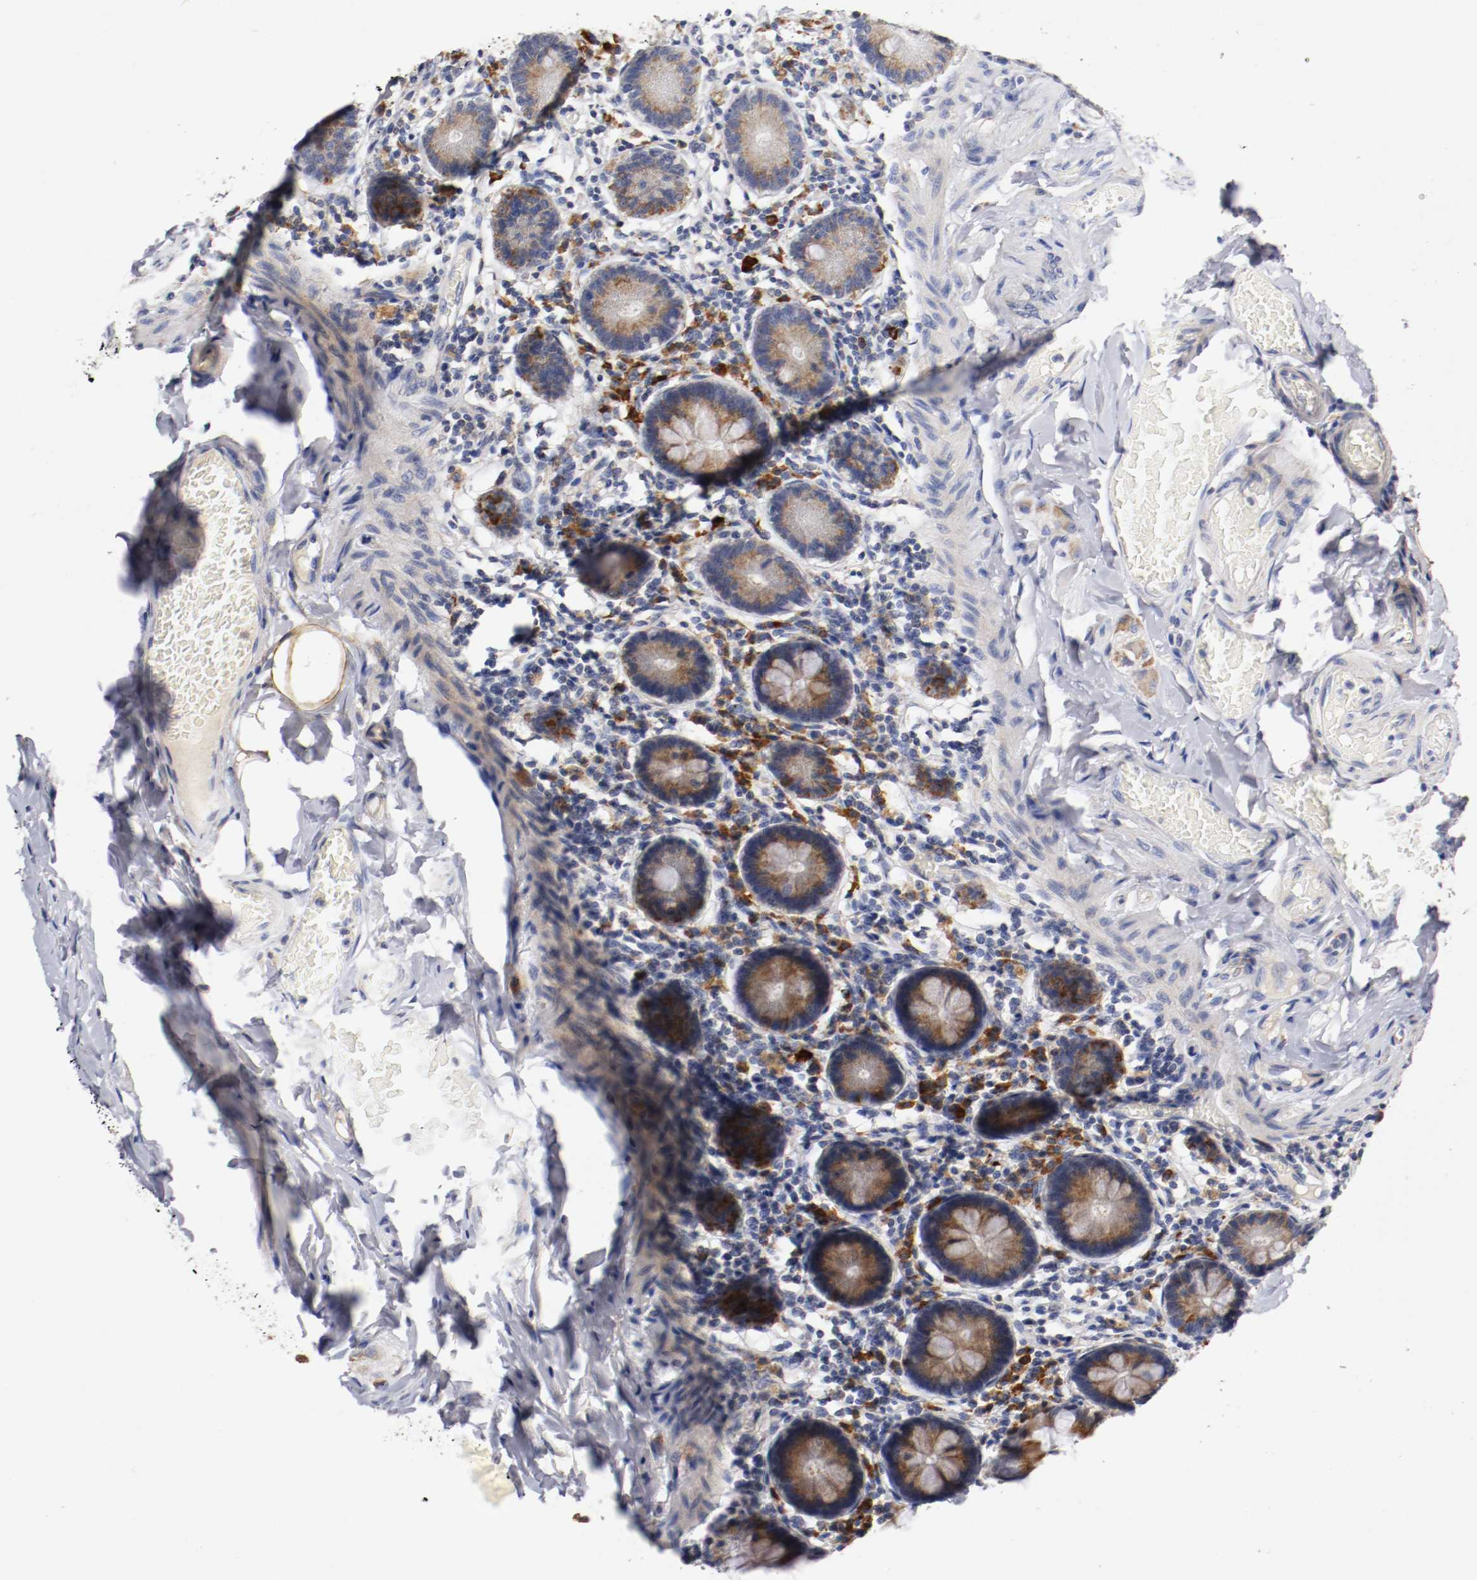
{"staining": {"intensity": "strong", "quantity": ">75%", "location": "cytoplasmic/membranous"}, "tissue": "small intestine", "cell_type": "Glandular cells", "image_type": "normal", "snomed": [{"axis": "morphology", "description": "Normal tissue, NOS"}, {"axis": "topography", "description": "Small intestine"}], "caption": "Immunohistochemistry (IHC) of benign human small intestine shows high levels of strong cytoplasmic/membranous expression in approximately >75% of glandular cells.", "gene": "TRAF2", "patient": {"sex": "male", "age": 41}}